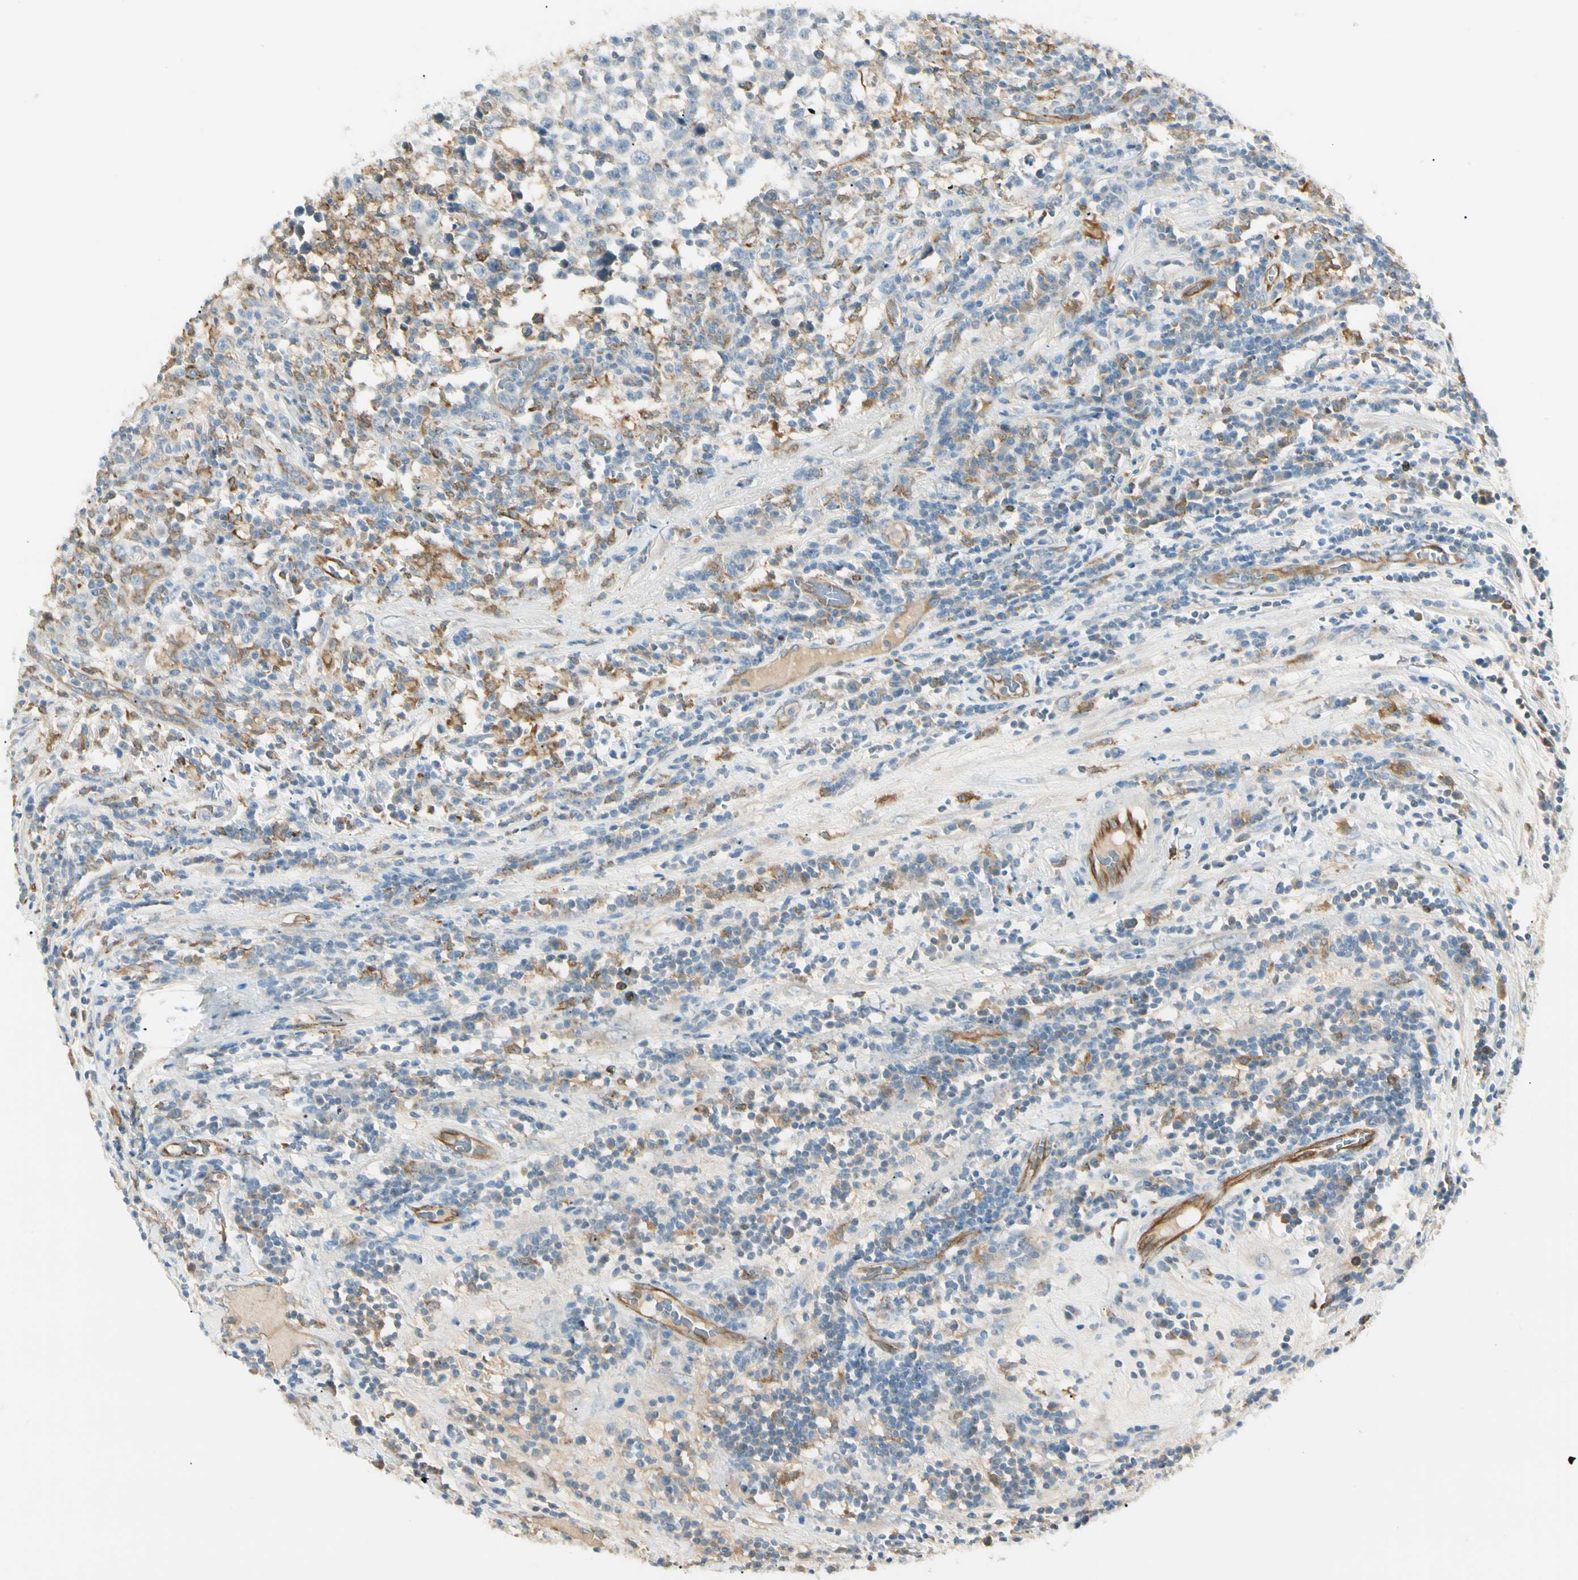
{"staining": {"intensity": "negative", "quantity": "none", "location": "none"}, "tissue": "testis cancer", "cell_type": "Tumor cells", "image_type": "cancer", "snomed": [{"axis": "morphology", "description": "Seminoma, NOS"}, {"axis": "topography", "description": "Testis"}], "caption": "A high-resolution micrograph shows immunohistochemistry staining of seminoma (testis), which displays no significant staining in tumor cells. (Brightfield microscopy of DAB (3,3'-diaminobenzidine) immunohistochemistry at high magnification).", "gene": "LPCAT2", "patient": {"sex": "male", "age": 43}}